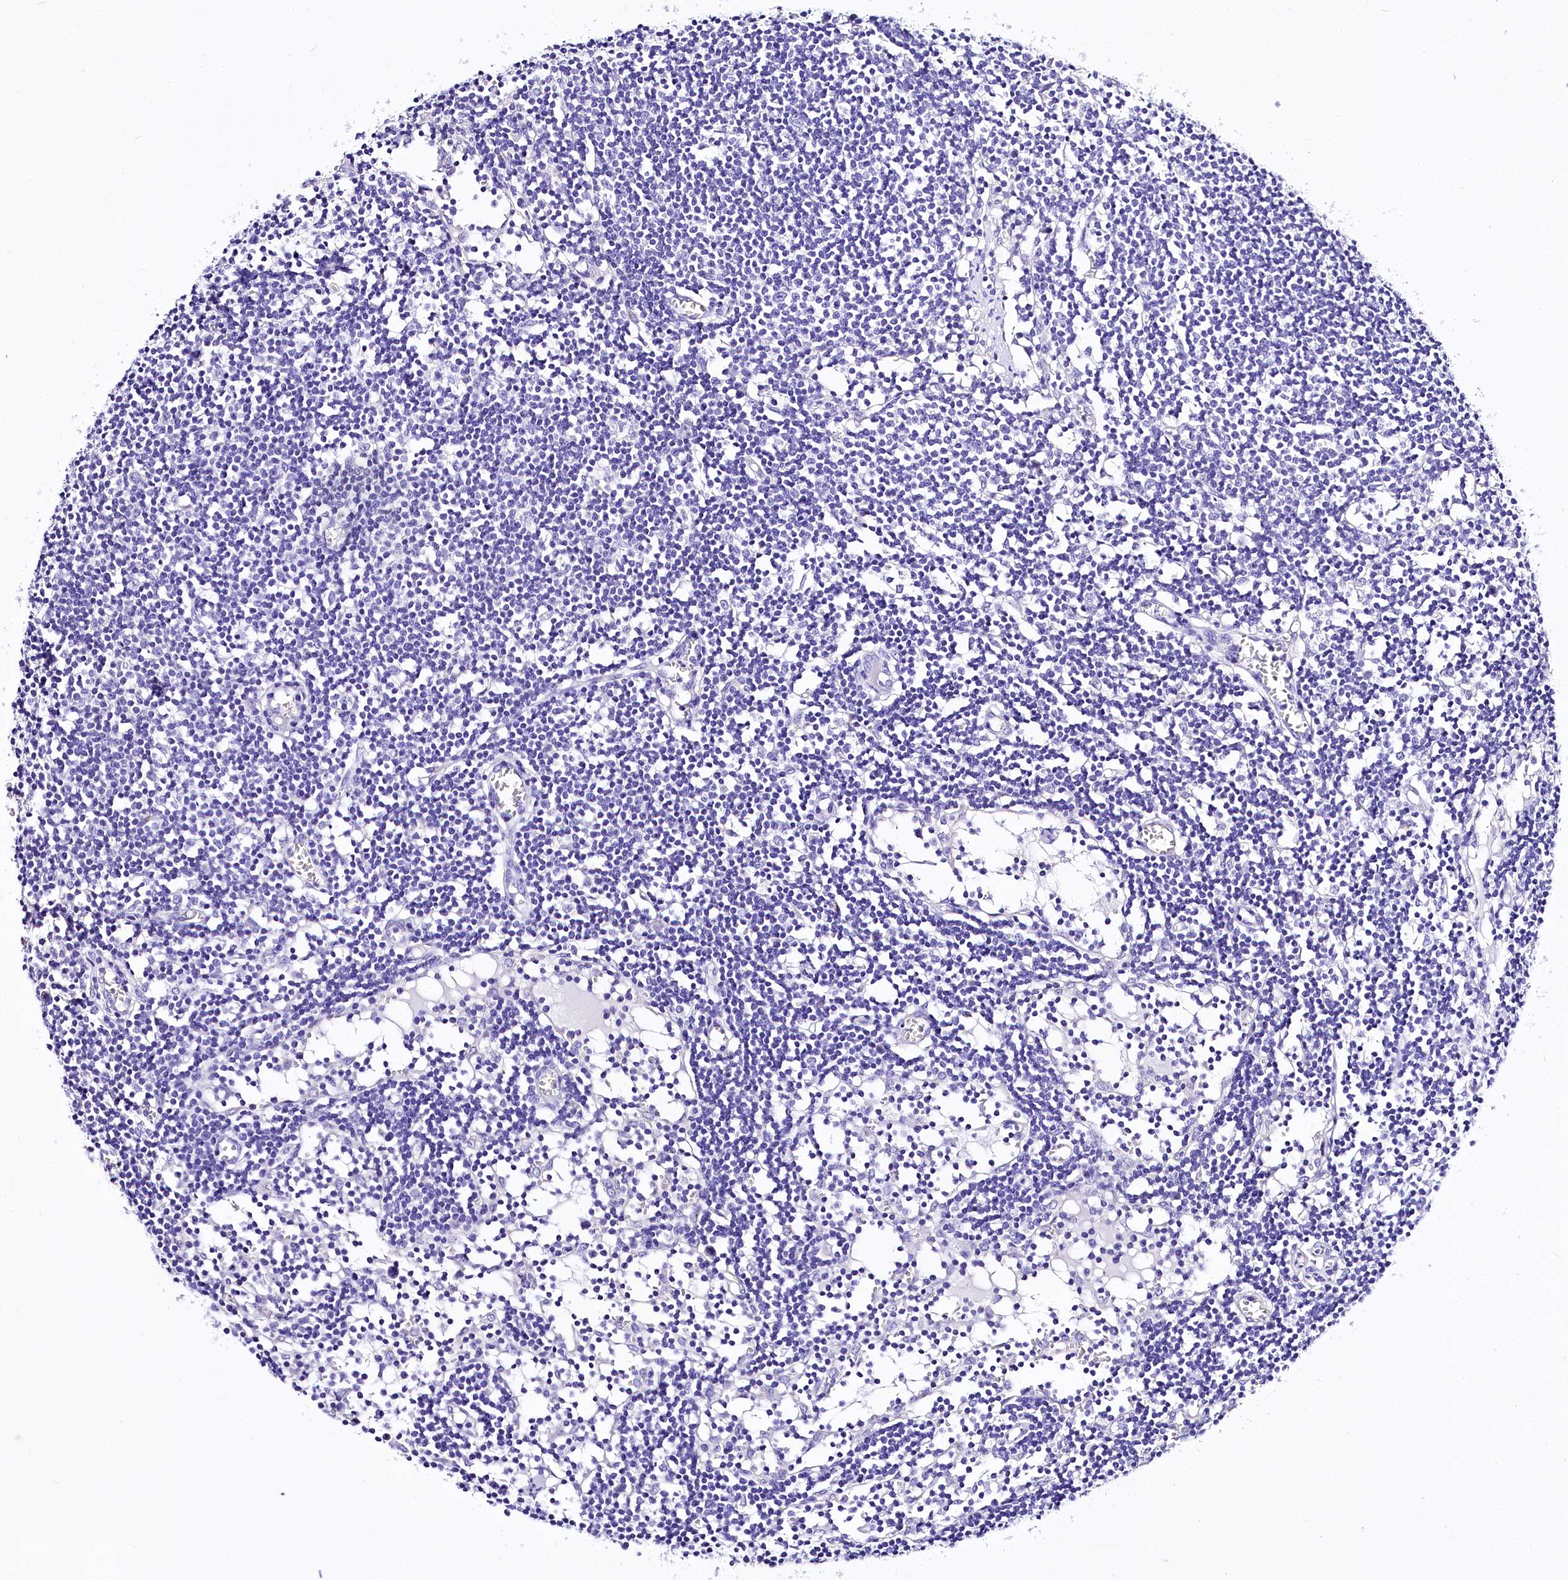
{"staining": {"intensity": "negative", "quantity": "none", "location": "none"}, "tissue": "lymph node", "cell_type": "Germinal center cells", "image_type": "normal", "snomed": [{"axis": "morphology", "description": "Normal tissue, NOS"}, {"axis": "topography", "description": "Lymph node"}], "caption": "High magnification brightfield microscopy of normal lymph node stained with DAB (brown) and counterstained with hematoxylin (blue): germinal center cells show no significant expression.", "gene": "A2ML1", "patient": {"sex": "female", "age": 11}}